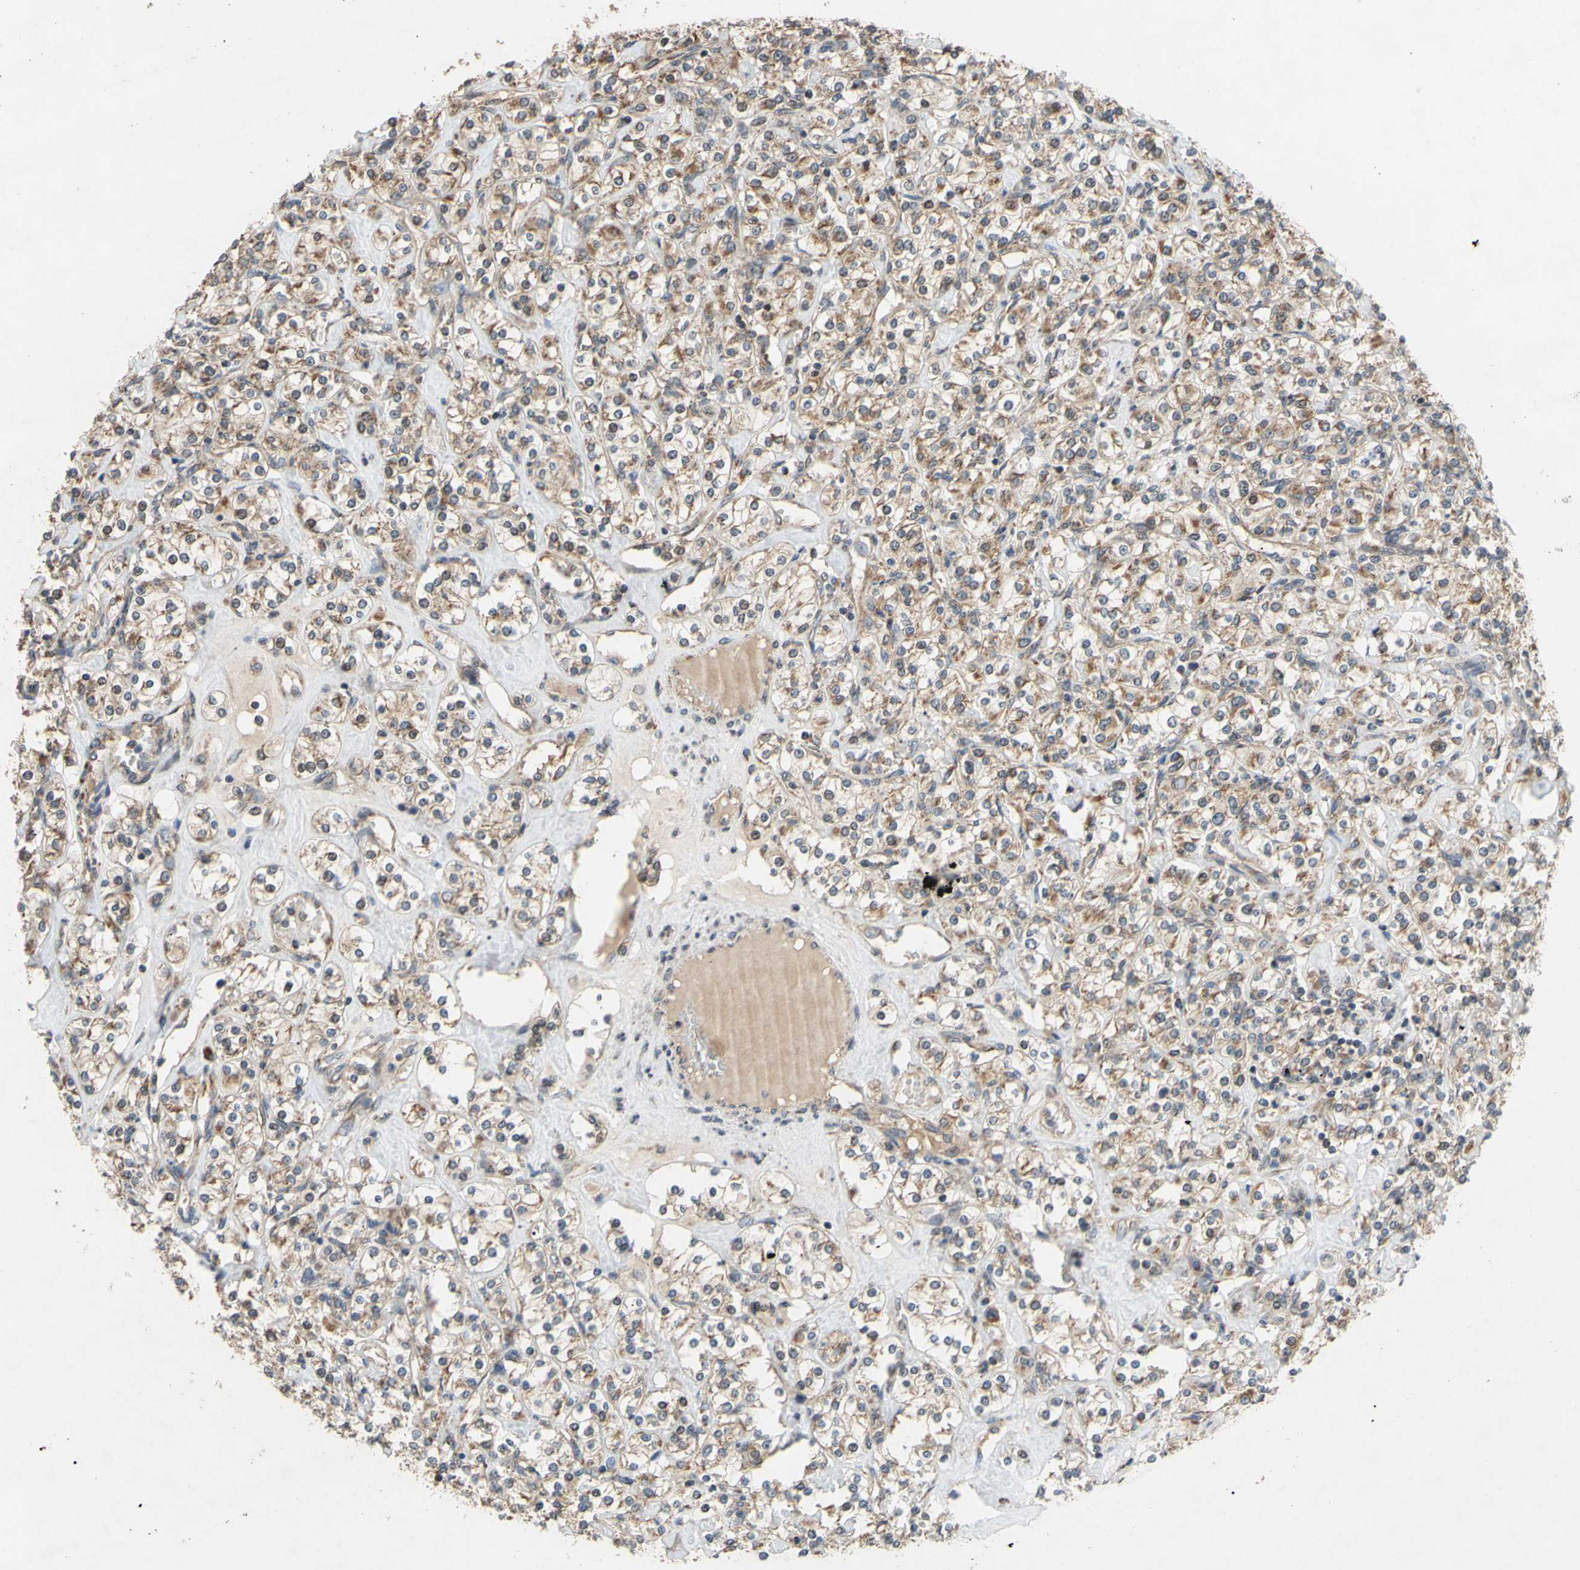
{"staining": {"intensity": "weak", "quantity": ">75%", "location": "cytoplasmic/membranous"}, "tissue": "renal cancer", "cell_type": "Tumor cells", "image_type": "cancer", "snomed": [{"axis": "morphology", "description": "Adenocarcinoma, NOS"}, {"axis": "topography", "description": "Kidney"}], "caption": "Protein analysis of adenocarcinoma (renal) tissue exhibits weak cytoplasmic/membranous positivity in about >75% of tumor cells.", "gene": "CD164", "patient": {"sex": "male", "age": 77}}